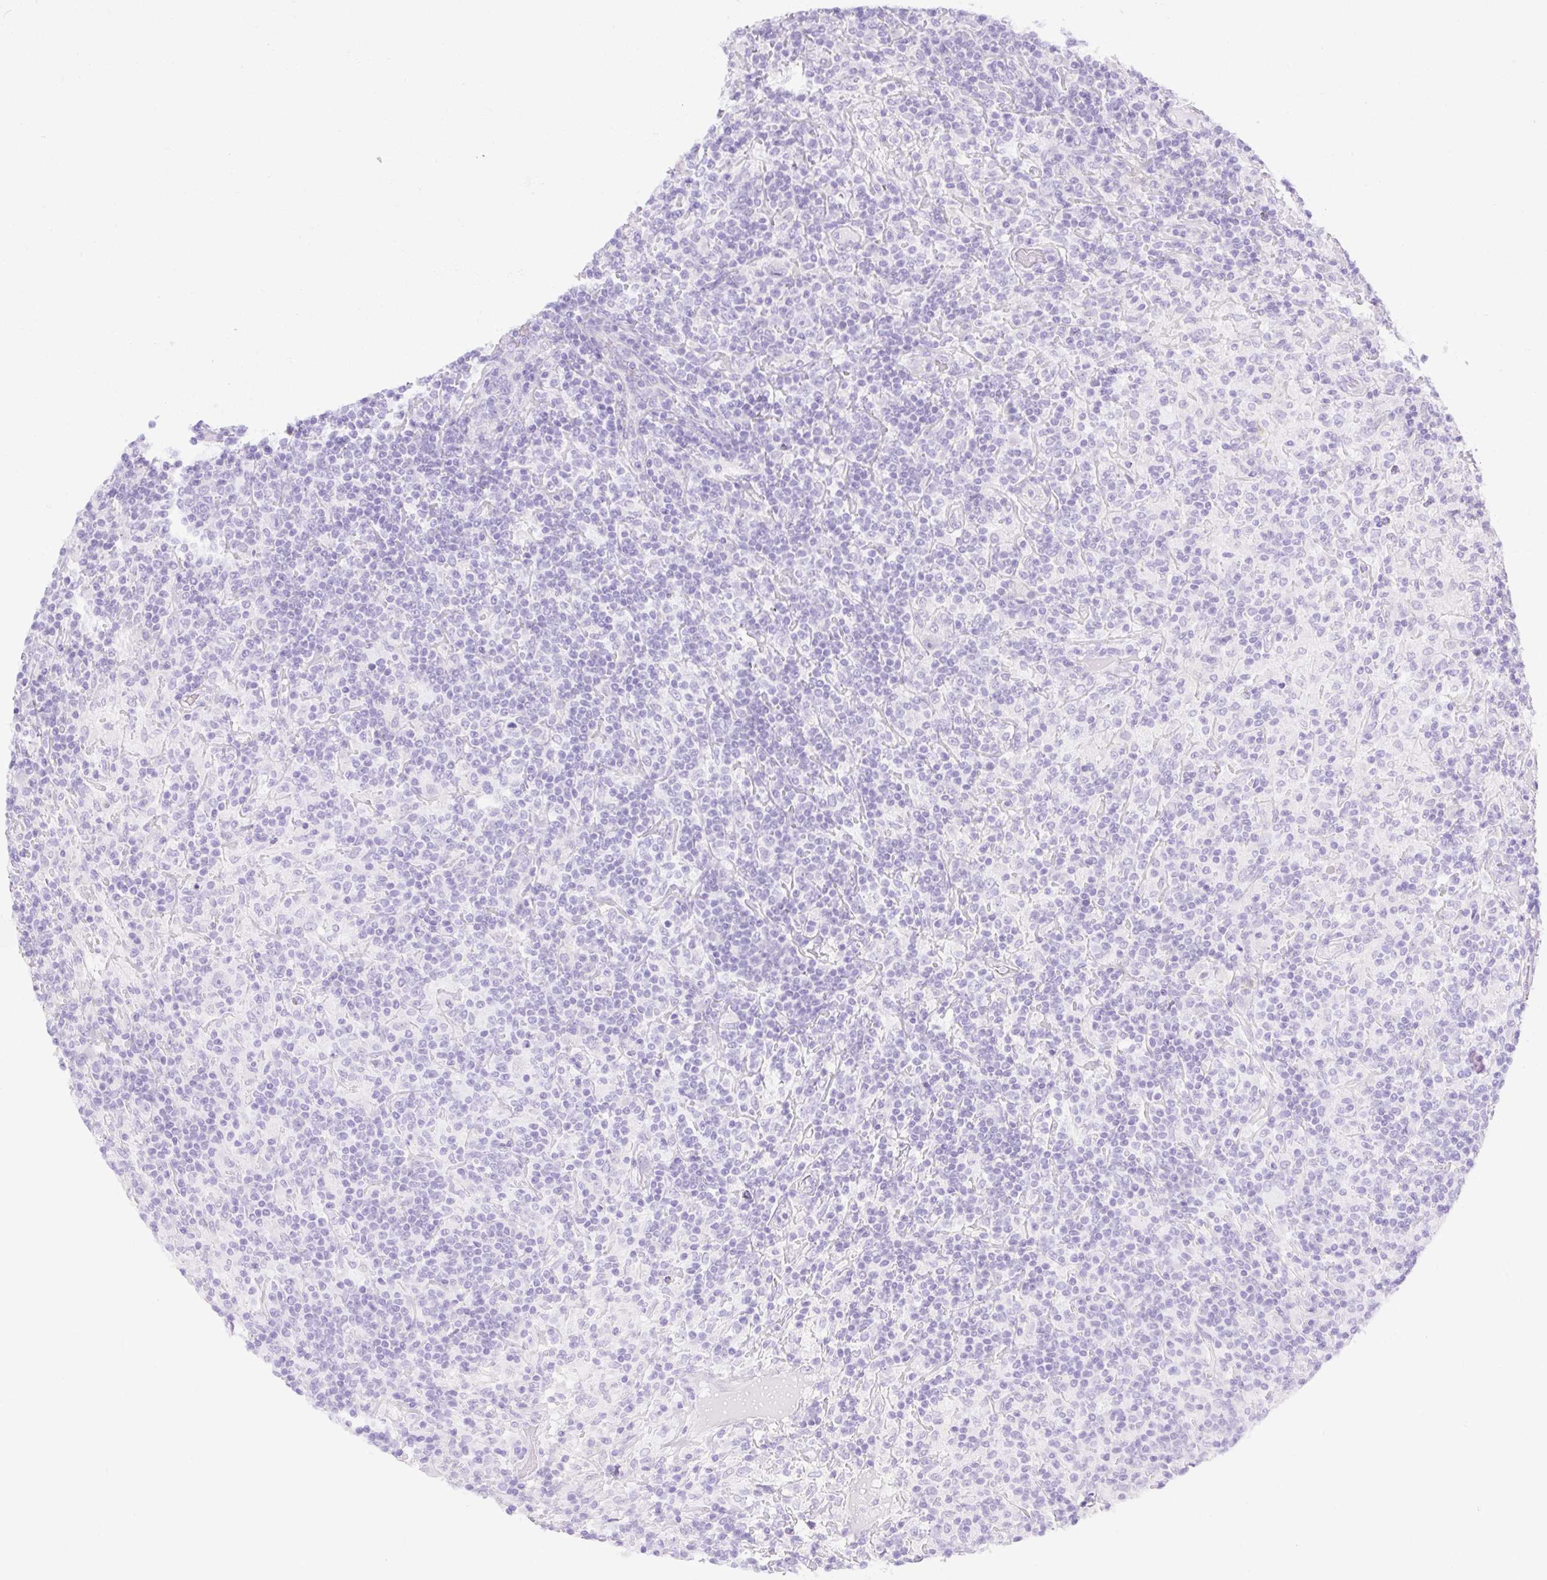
{"staining": {"intensity": "negative", "quantity": "none", "location": "none"}, "tissue": "lymphoma", "cell_type": "Tumor cells", "image_type": "cancer", "snomed": [{"axis": "morphology", "description": "Hodgkin's disease, NOS"}, {"axis": "topography", "description": "Lymph node"}], "caption": "This is a photomicrograph of immunohistochemistry (IHC) staining of Hodgkin's disease, which shows no positivity in tumor cells.", "gene": "SLC25A40", "patient": {"sex": "male", "age": 70}}